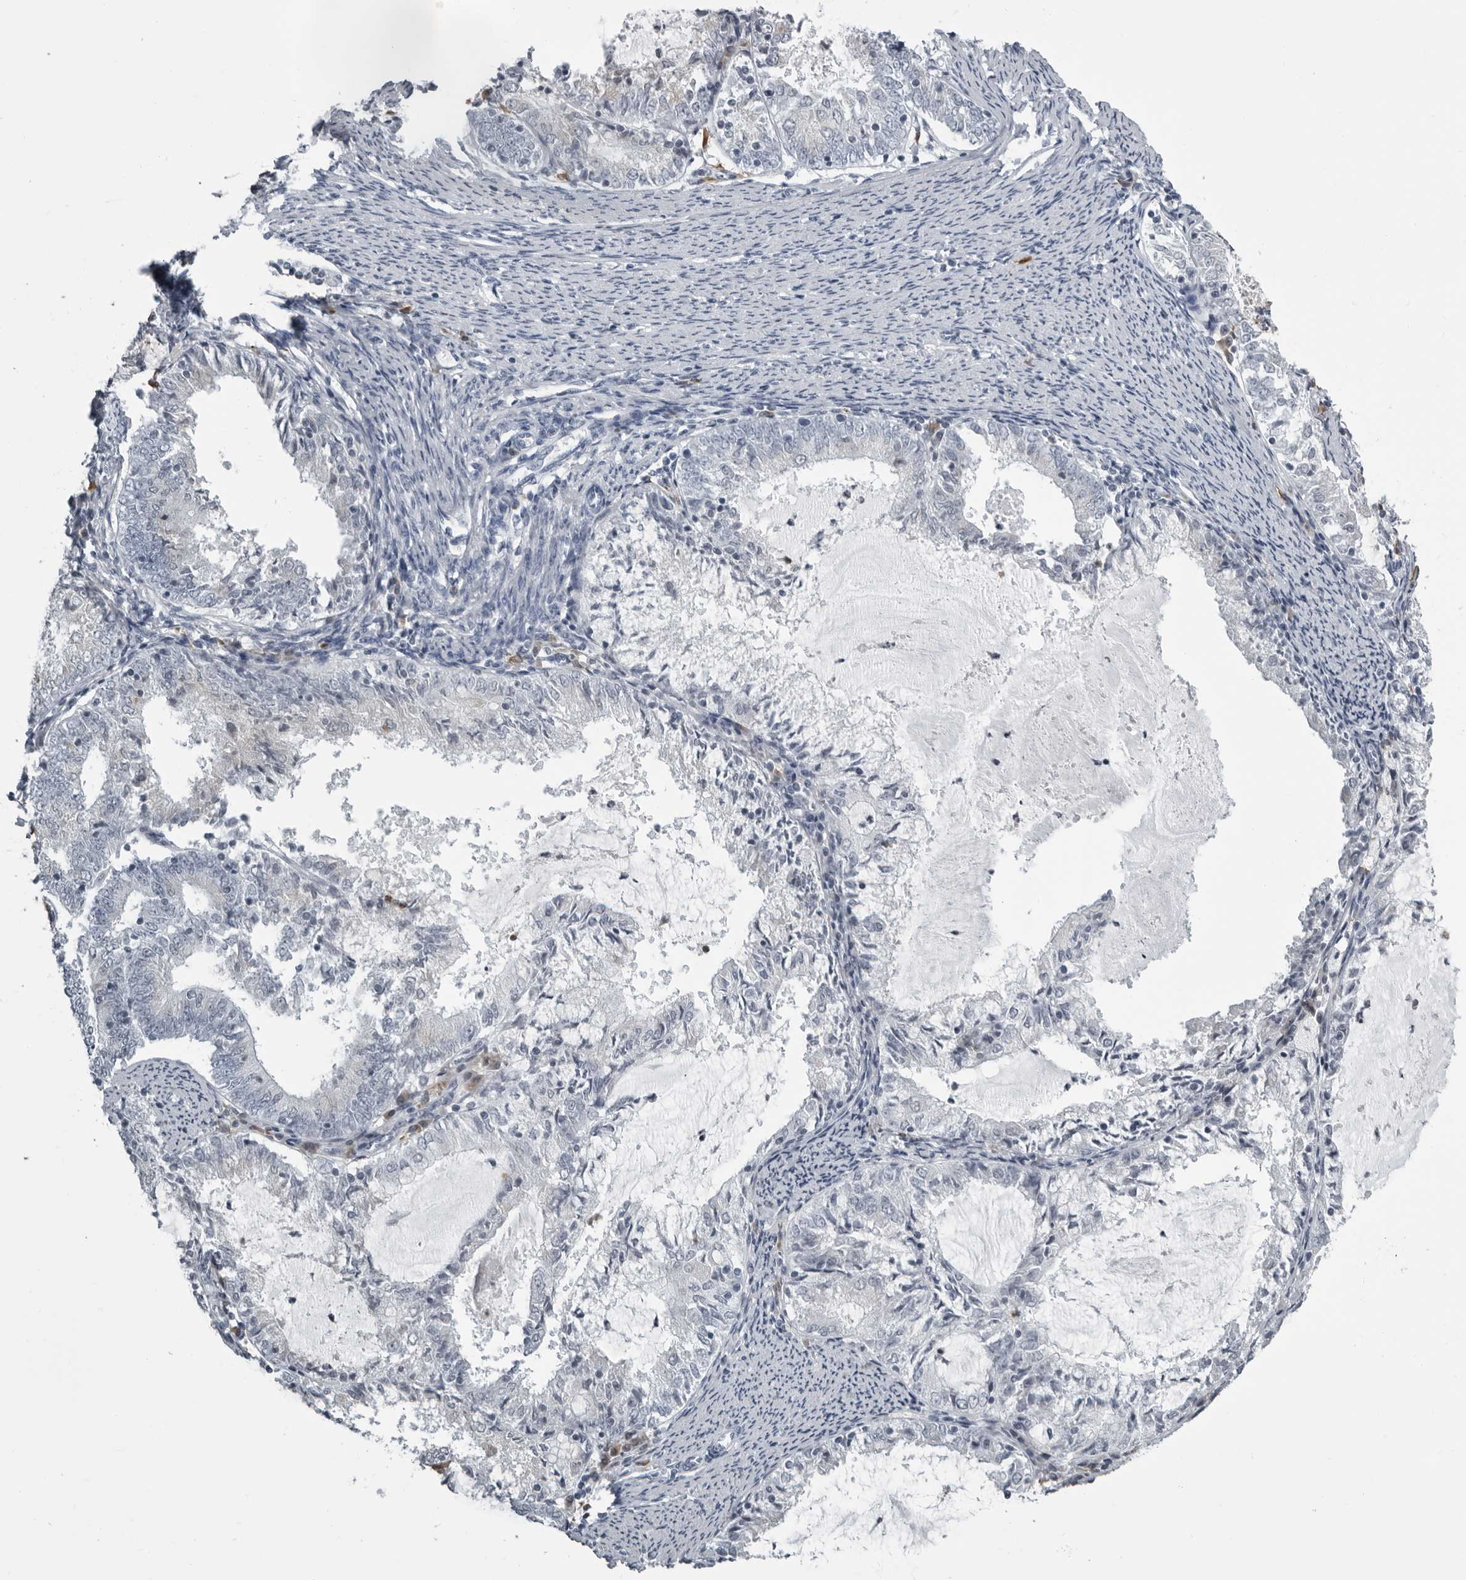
{"staining": {"intensity": "negative", "quantity": "none", "location": "none"}, "tissue": "endometrial cancer", "cell_type": "Tumor cells", "image_type": "cancer", "snomed": [{"axis": "morphology", "description": "Adenocarcinoma, NOS"}, {"axis": "topography", "description": "Endometrium"}], "caption": "Human endometrial cancer stained for a protein using immunohistochemistry displays no staining in tumor cells.", "gene": "RTCA", "patient": {"sex": "female", "age": 57}}